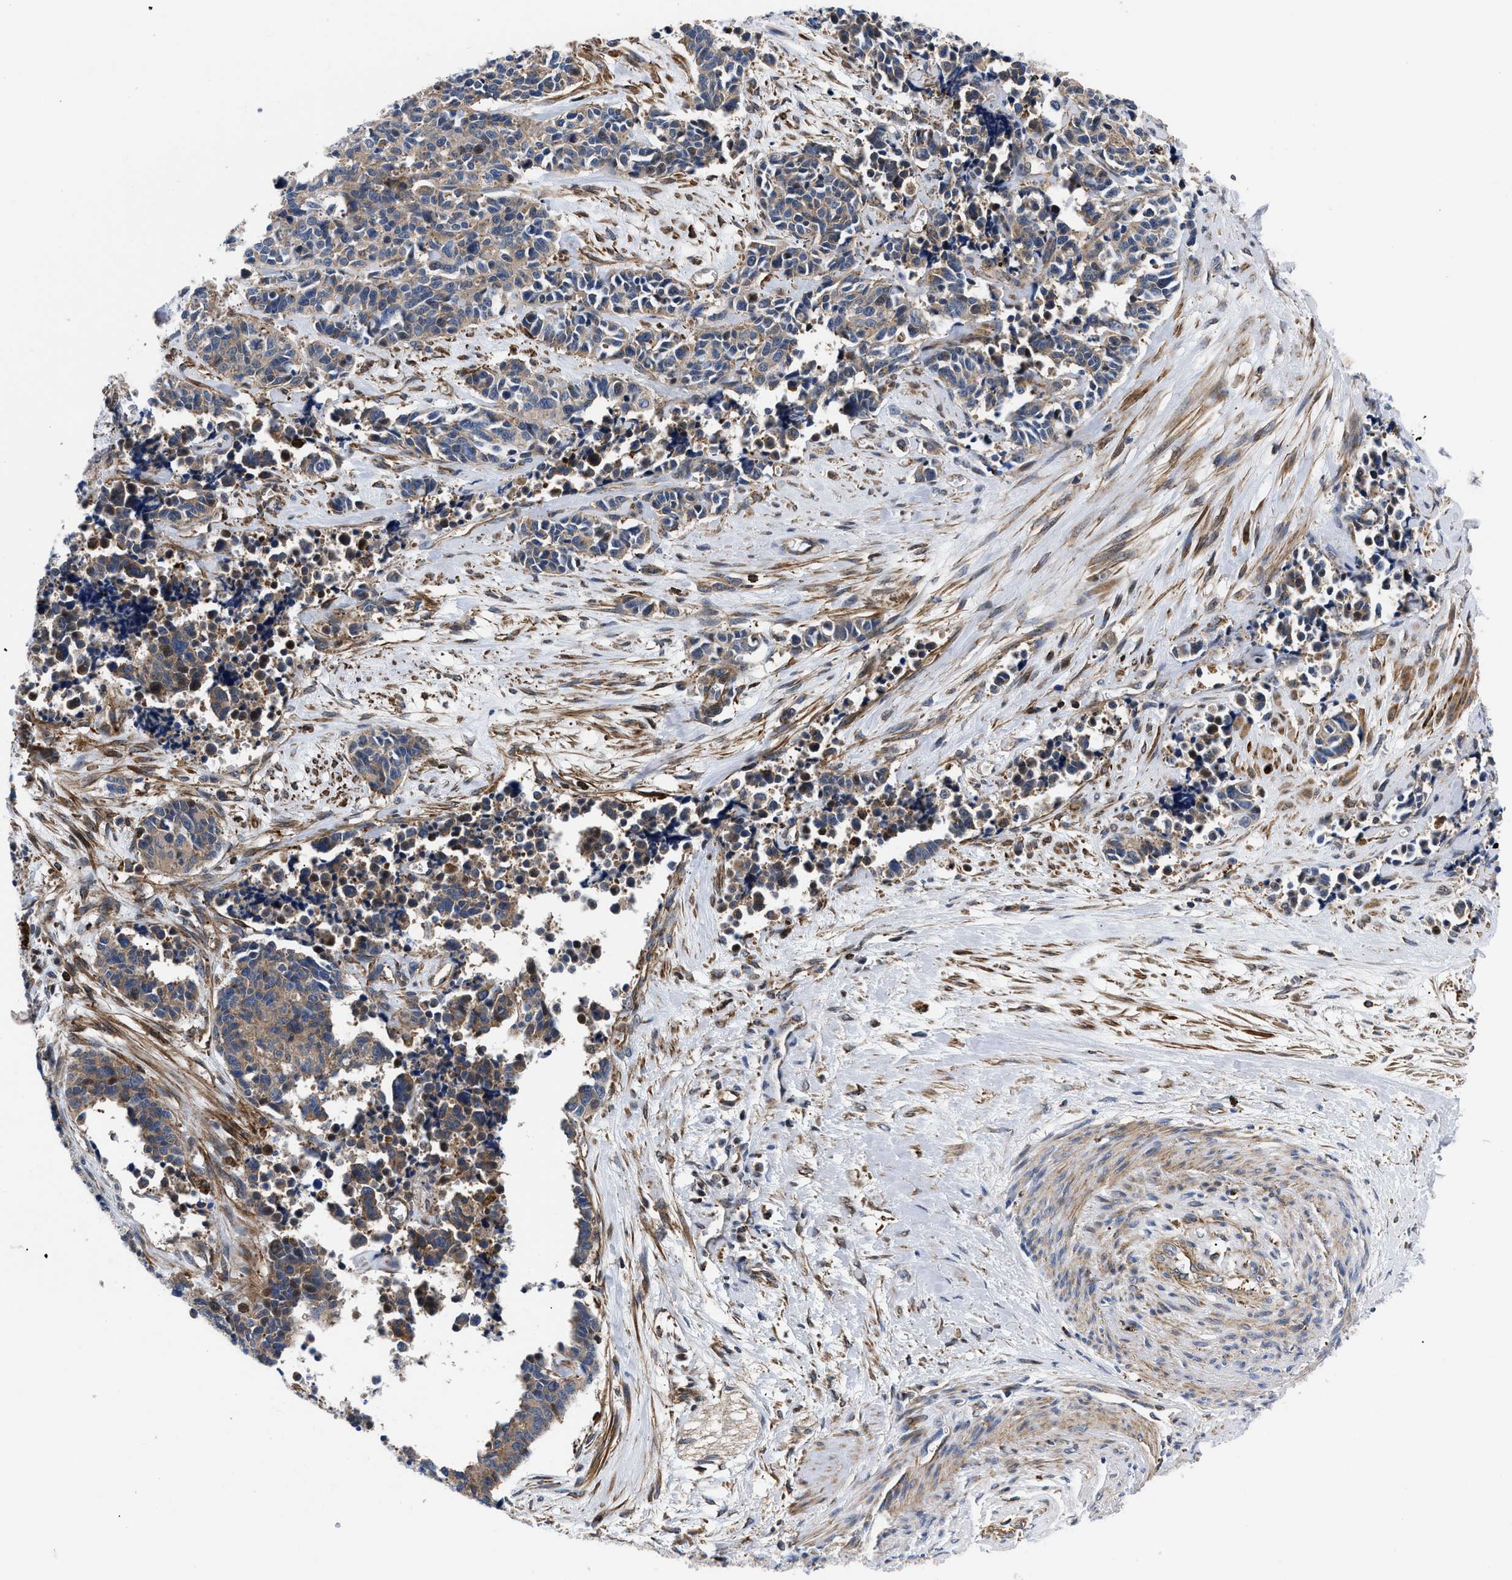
{"staining": {"intensity": "moderate", "quantity": ">75%", "location": "cytoplasmic/membranous"}, "tissue": "cervical cancer", "cell_type": "Tumor cells", "image_type": "cancer", "snomed": [{"axis": "morphology", "description": "Squamous cell carcinoma, NOS"}, {"axis": "topography", "description": "Cervix"}], "caption": "Immunohistochemistry (DAB (3,3'-diaminobenzidine)) staining of human cervical squamous cell carcinoma exhibits moderate cytoplasmic/membranous protein positivity in about >75% of tumor cells.", "gene": "SPAST", "patient": {"sex": "female", "age": 35}}